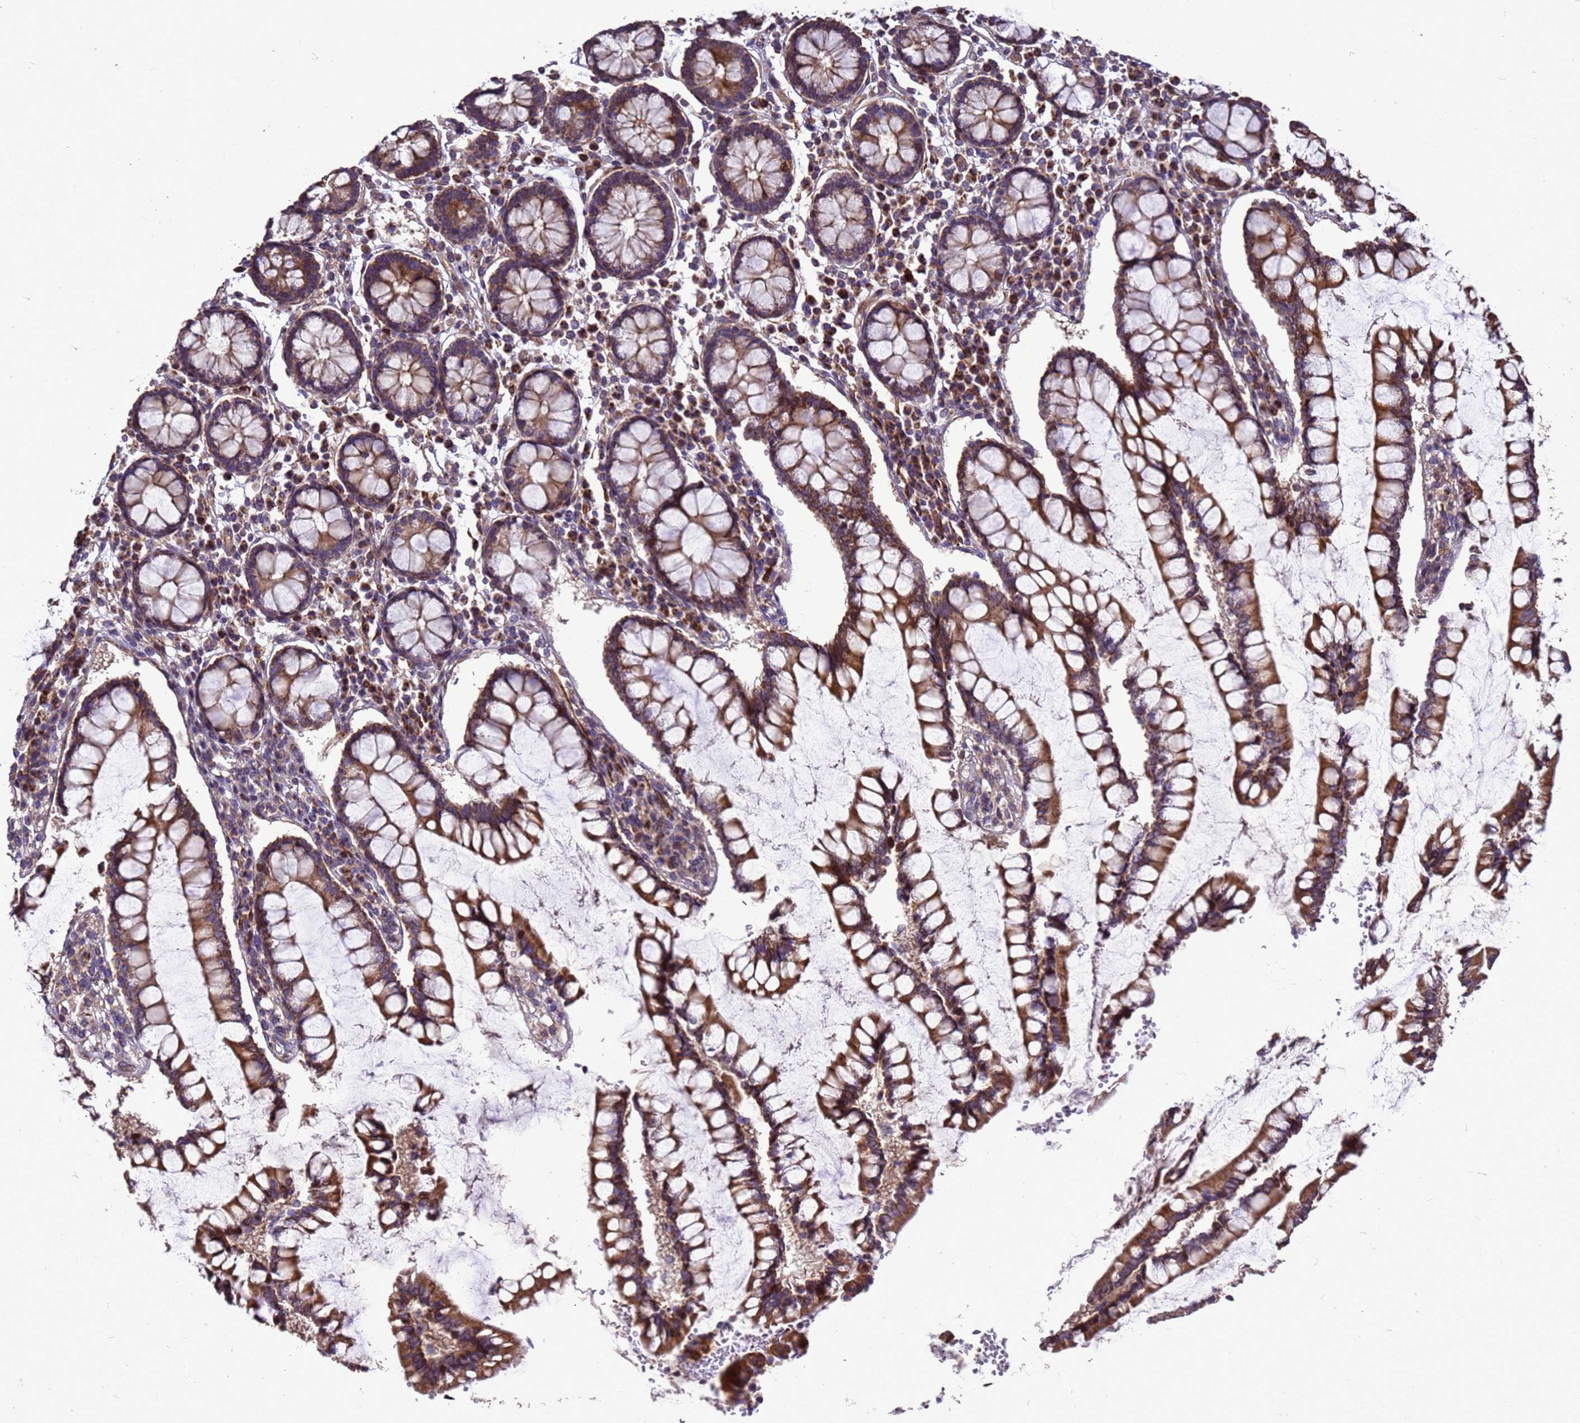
{"staining": {"intensity": "moderate", "quantity": ">75%", "location": "cytoplasmic/membranous"}, "tissue": "colon", "cell_type": "Endothelial cells", "image_type": "normal", "snomed": [{"axis": "morphology", "description": "Normal tissue, NOS"}, {"axis": "topography", "description": "Colon"}], "caption": "Immunohistochemistry of benign human colon demonstrates medium levels of moderate cytoplasmic/membranous expression in about >75% of endothelial cells.", "gene": "RSPRY1", "patient": {"sex": "female", "age": 79}}